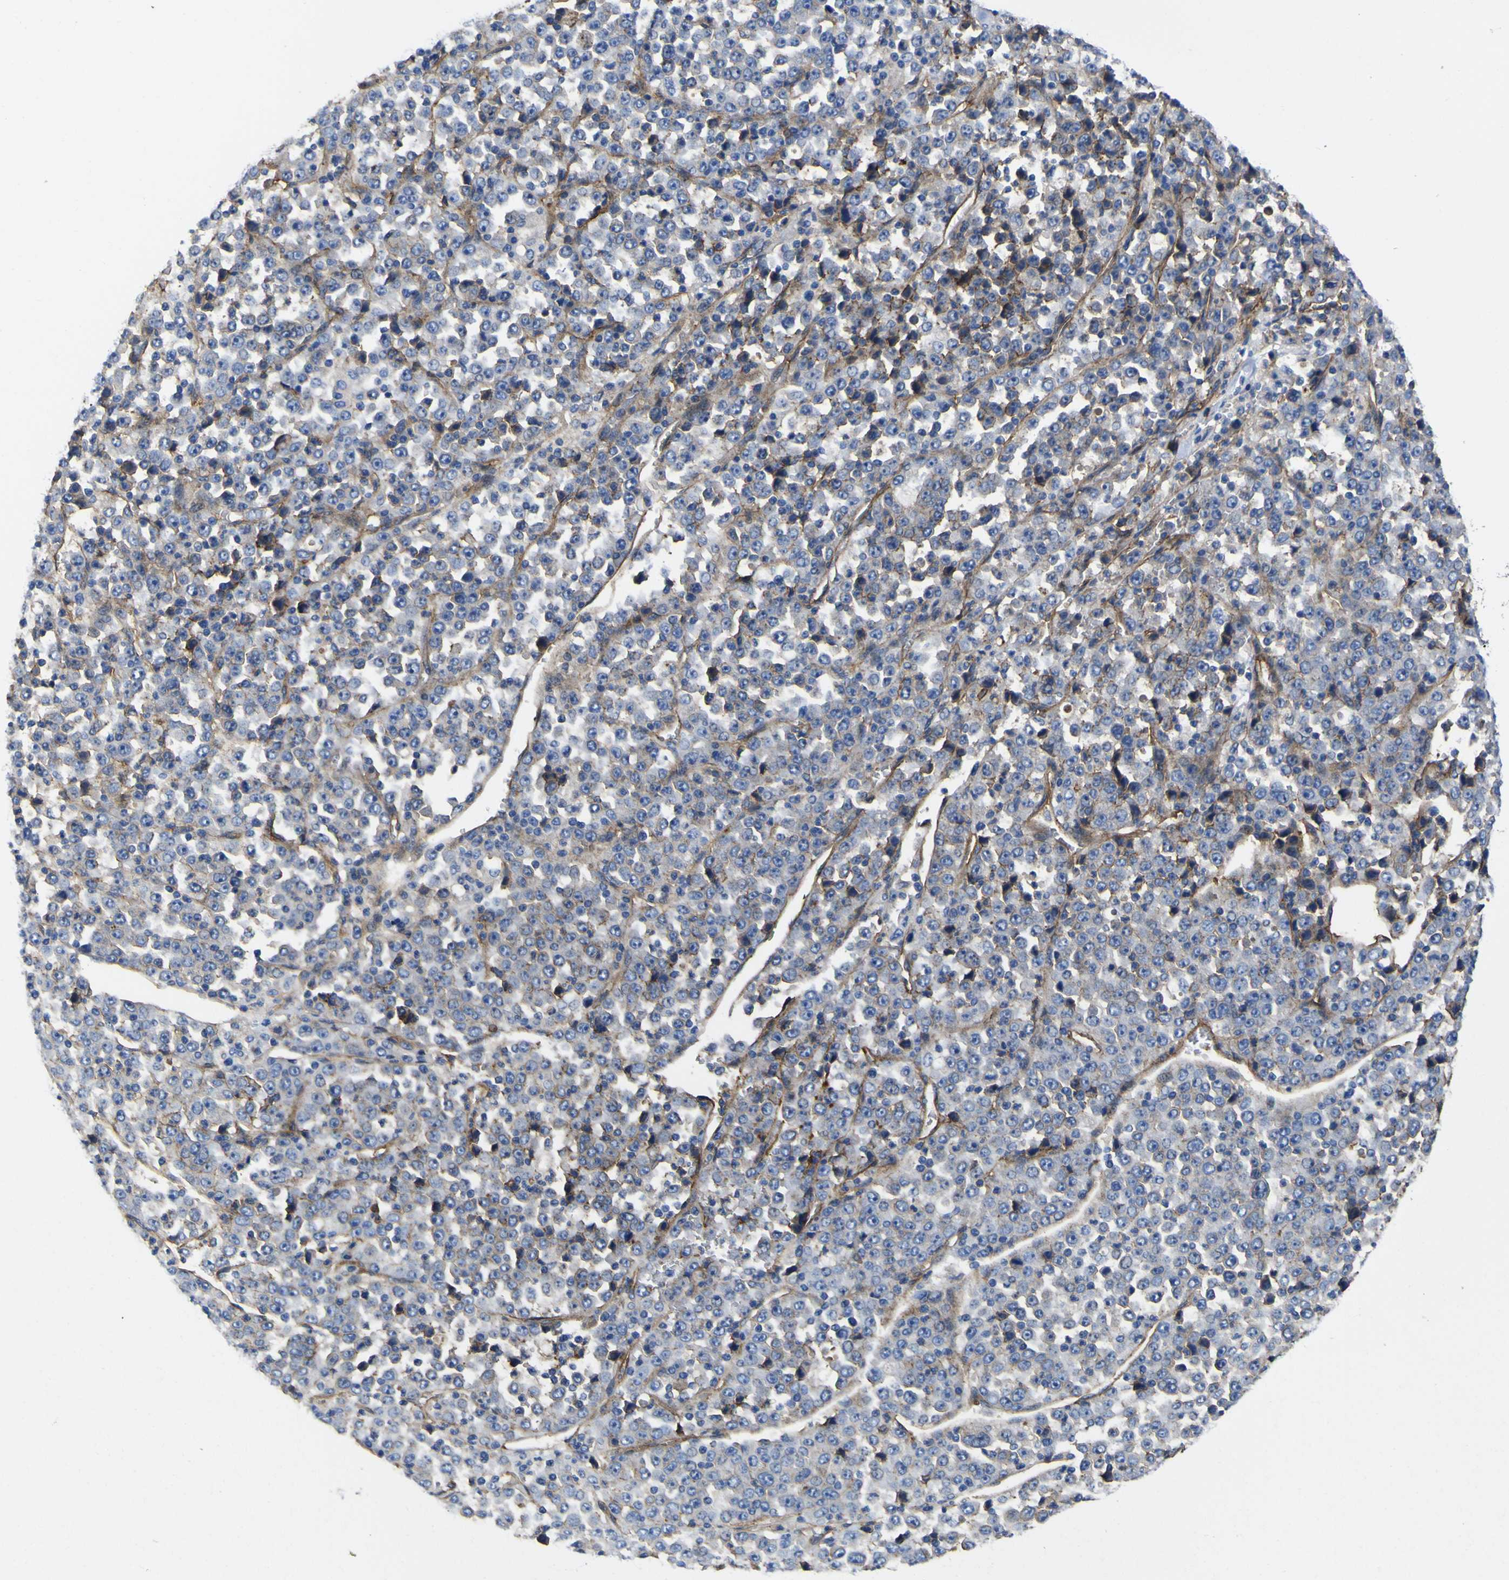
{"staining": {"intensity": "negative", "quantity": "none", "location": "none"}, "tissue": "stomach cancer", "cell_type": "Tumor cells", "image_type": "cancer", "snomed": [{"axis": "morphology", "description": "Normal tissue, NOS"}, {"axis": "morphology", "description": "Adenocarcinoma, NOS"}, {"axis": "topography", "description": "Stomach, upper"}, {"axis": "topography", "description": "Stomach"}], "caption": "This is a histopathology image of immunohistochemistry (IHC) staining of stomach cancer, which shows no expression in tumor cells.", "gene": "CD151", "patient": {"sex": "male", "age": 59}}